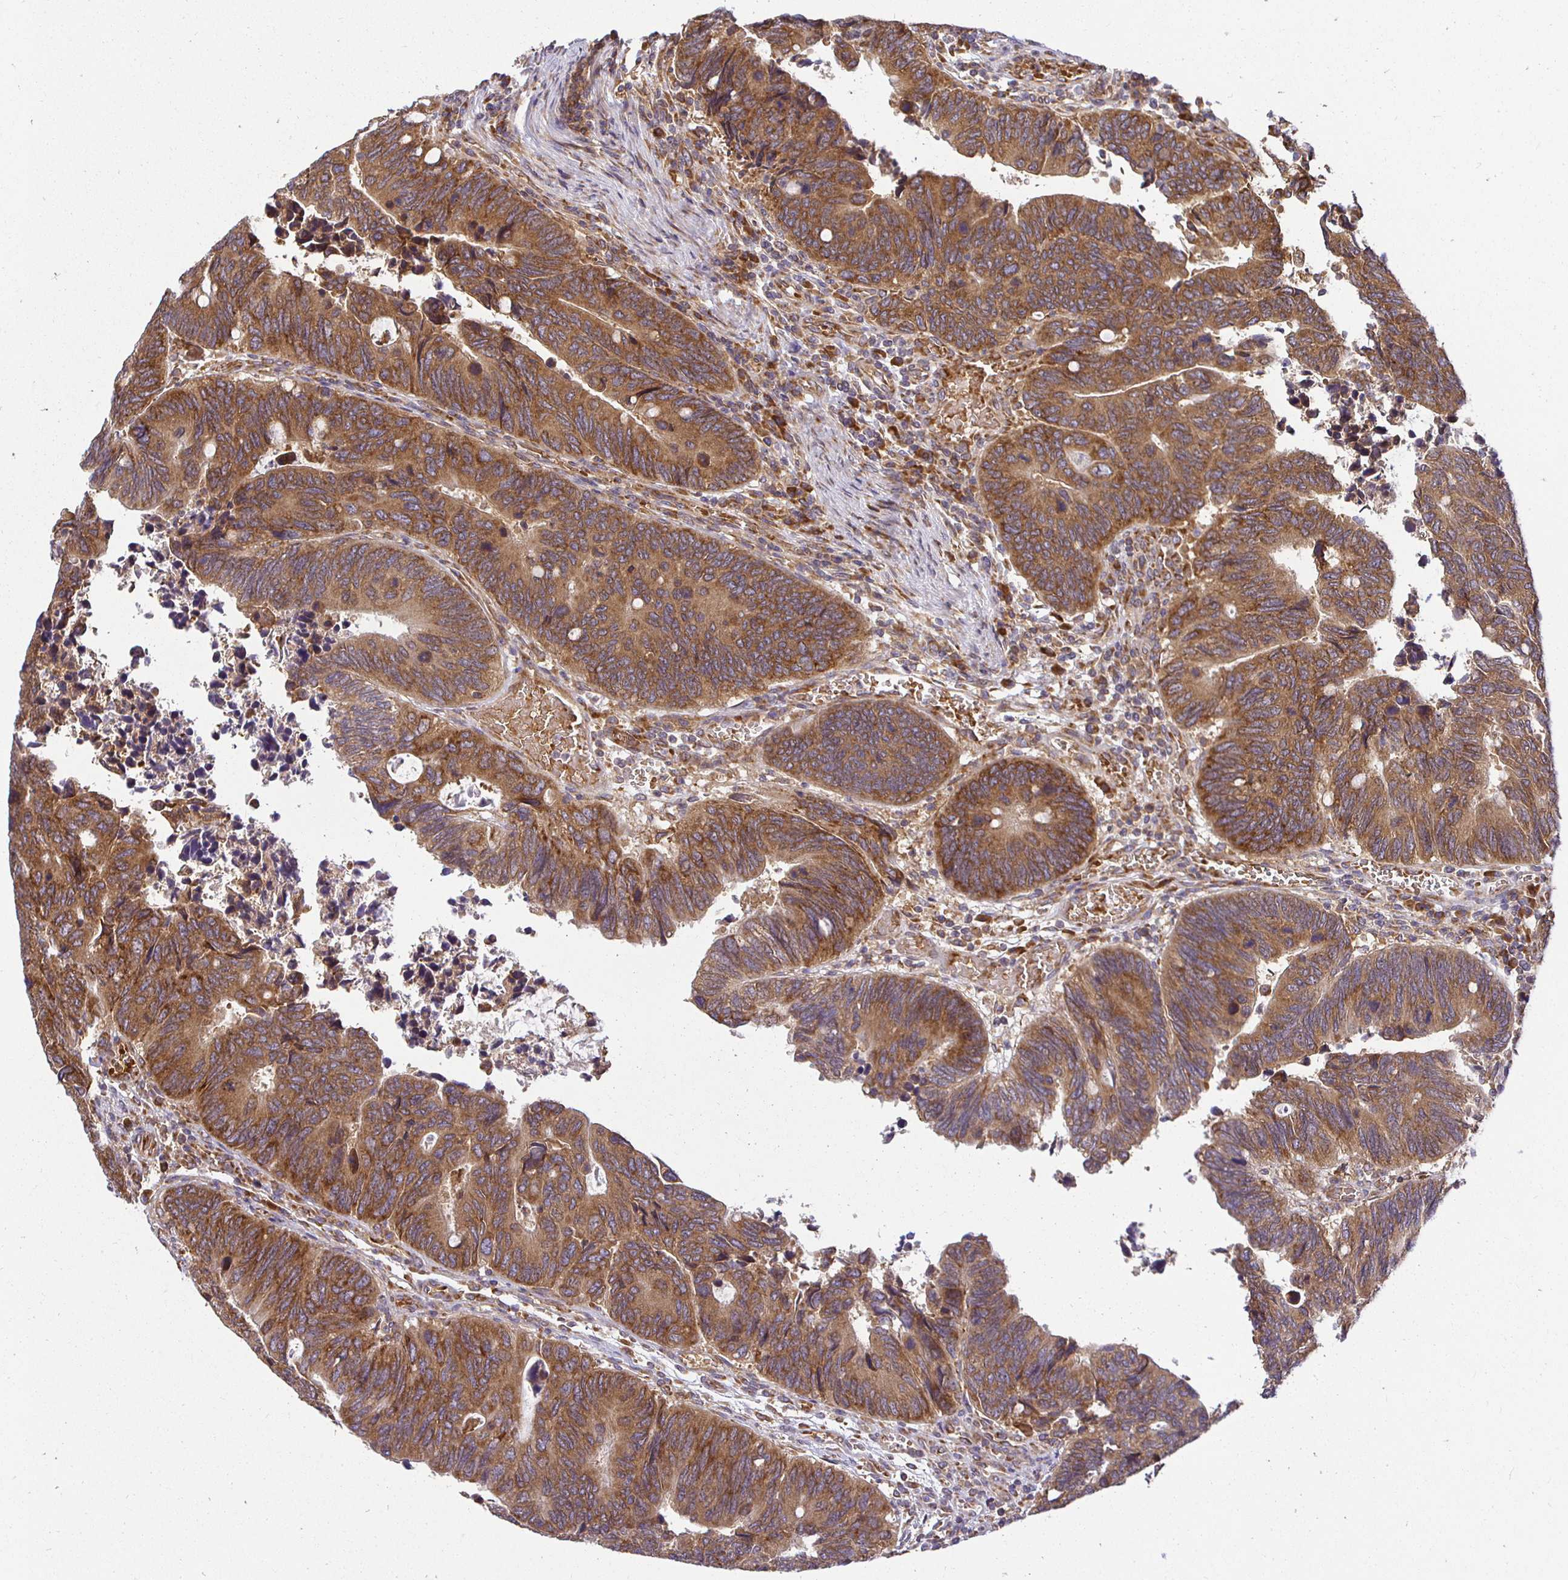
{"staining": {"intensity": "moderate", "quantity": ">75%", "location": "cytoplasmic/membranous"}, "tissue": "colorectal cancer", "cell_type": "Tumor cells", "image_type": "cancer", "snomed": [{"axis": "morphology", "description": "Adenocarcinoma, NOS"}, {"axis": "topography", "description": "Colon"}], "caption": "A high-resolution histopathology image shows immunohistochemistry (IHC) staining of colorectal cancer, which reveals moderate cytoplasmic/membranous staining in approximately >75% of tumor cells.", "gene": "IRAK1", "patient": {"sex": "male", "age": 87}}